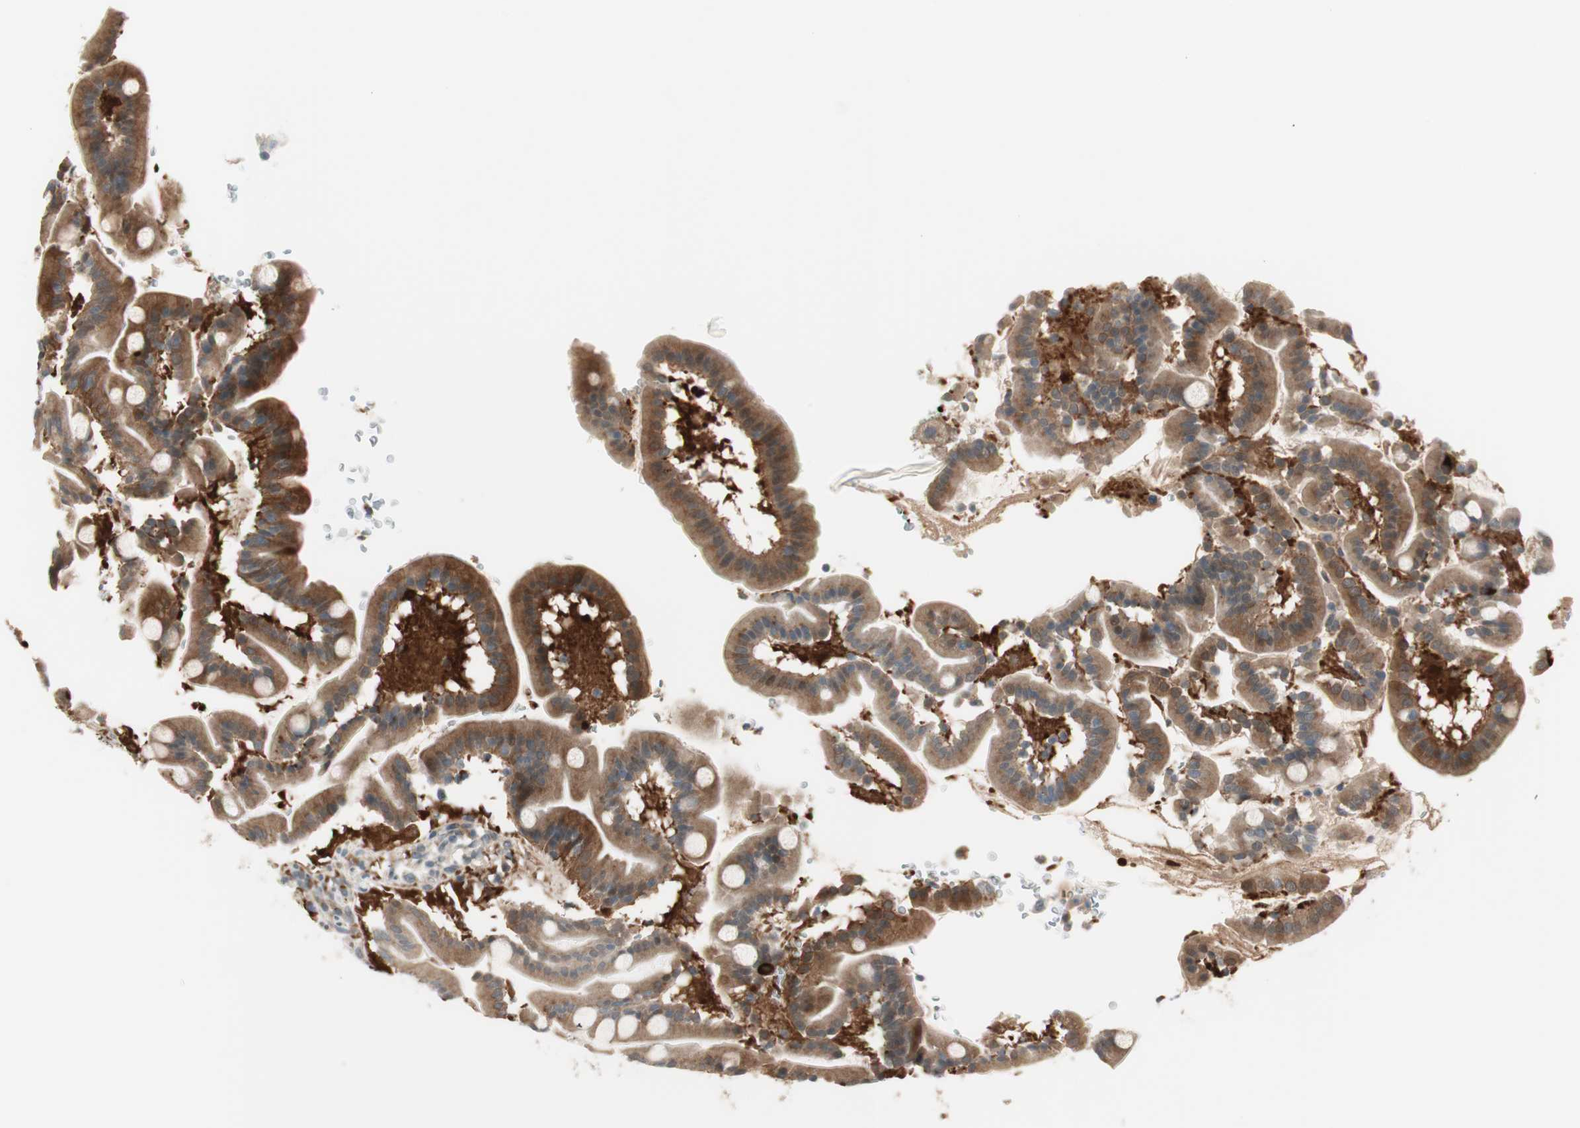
{"staining": {"intensity": "moderate", "quantity": ">75%", "location": "cytoplasmic/membranous"}, "tissue": "duodenum", "cell_type": "Glandular cells", "image_type": "normal", "snomed": [{"axis": "morphology", "description": "Normal tissue, NOS"}, {"axis": "topography", "description": "Duodenum"}], "caption": "Protein expression analysis of unremarkable human duodenum reveals moderate cytoplasmic/membranous expression in approximately >75% of glandular cells.", "gene": "CGRRF1", "patient": {"sex": "male", "age": 50}}